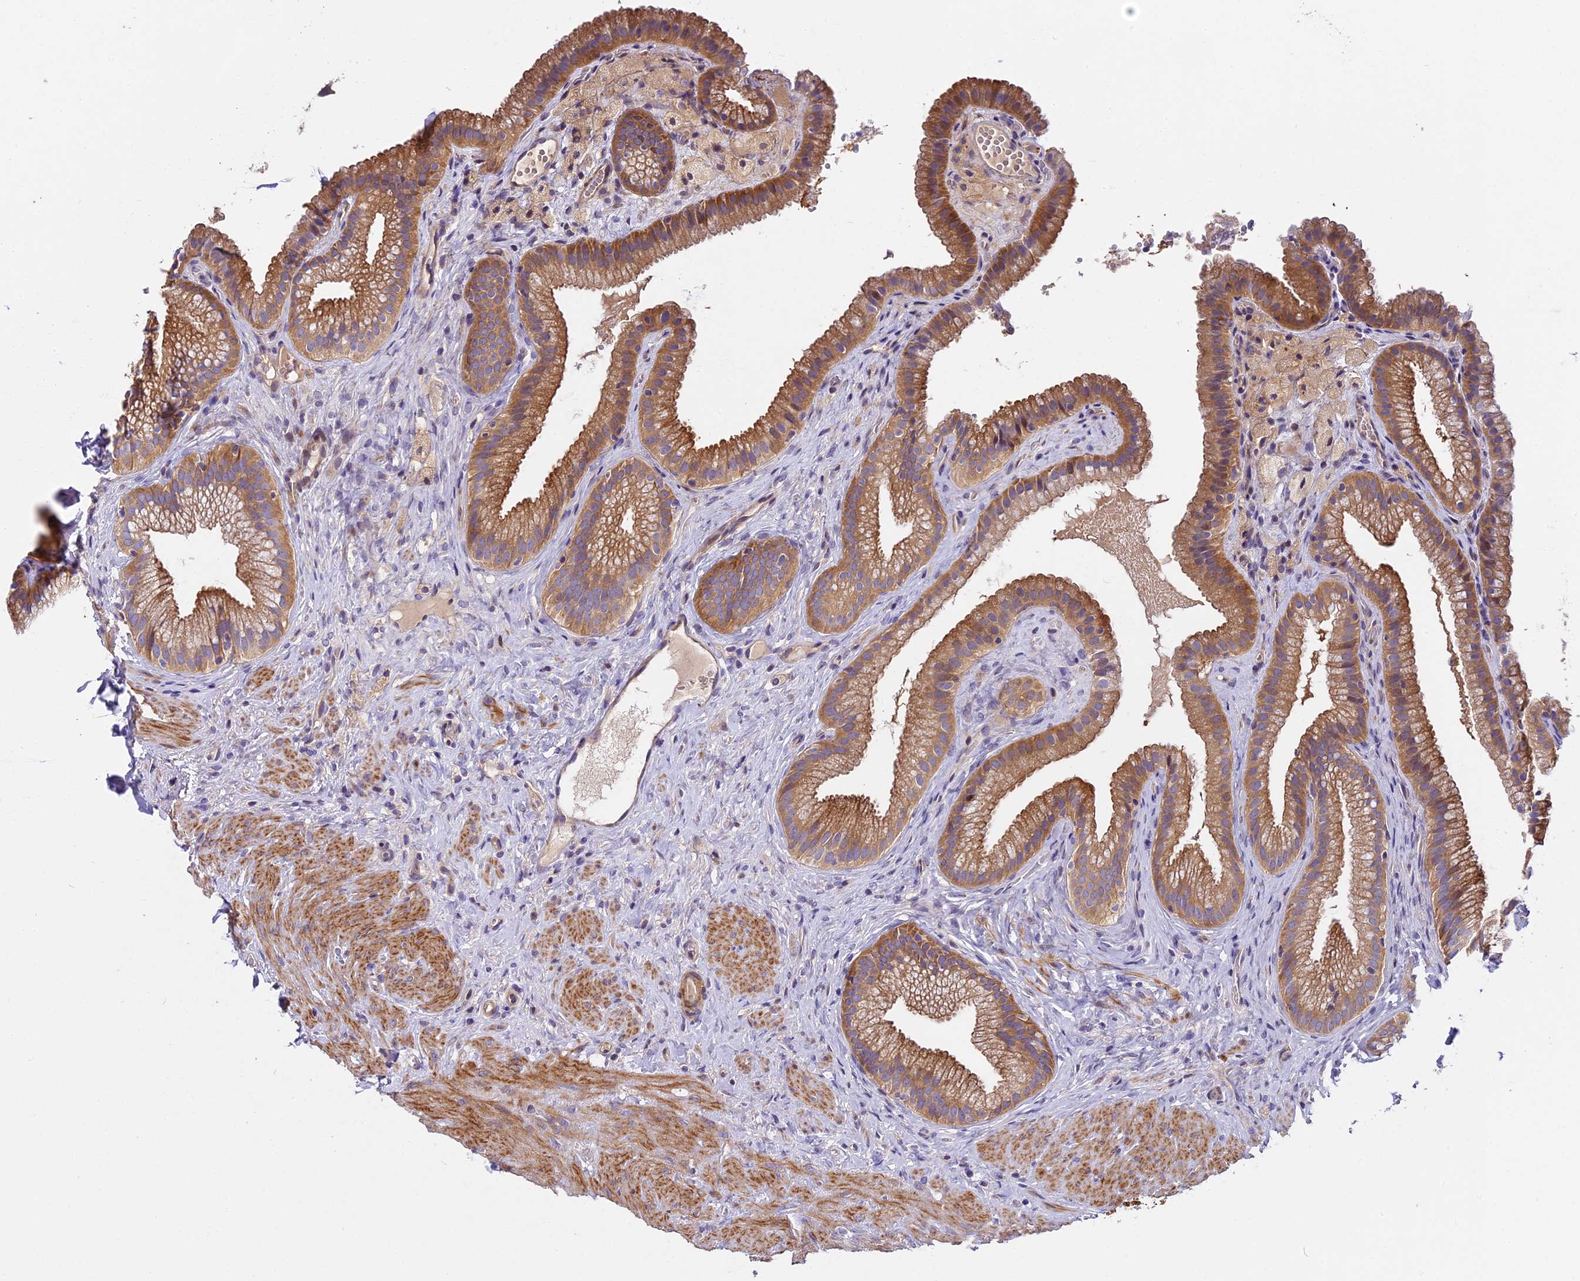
{"staining": {"intensity": "moderate", "quantity": ">75%", "location": "cytoplasmic/membranous"}, "tissue": "gallbladder", "cell_type": "Glandular cells", "image_type": "normal", "snomed": [{"axis": "morphology", "description": "Normal tissue, NOS"}, {"axis": "morphology", "description": "Inflammation, NOS"}, {"axis": "topography", "description": "Gallbladder"}], "caption": "Immunohistochemistry histopathology image of normal gallbladder stained for a protein (brown), which displays medium levels of moderate cytoplasmic/membranous expression in approximately >75% of glandular cells.", "gene": "FAM98C", "patient": {"sex": "male", "age": 51}}